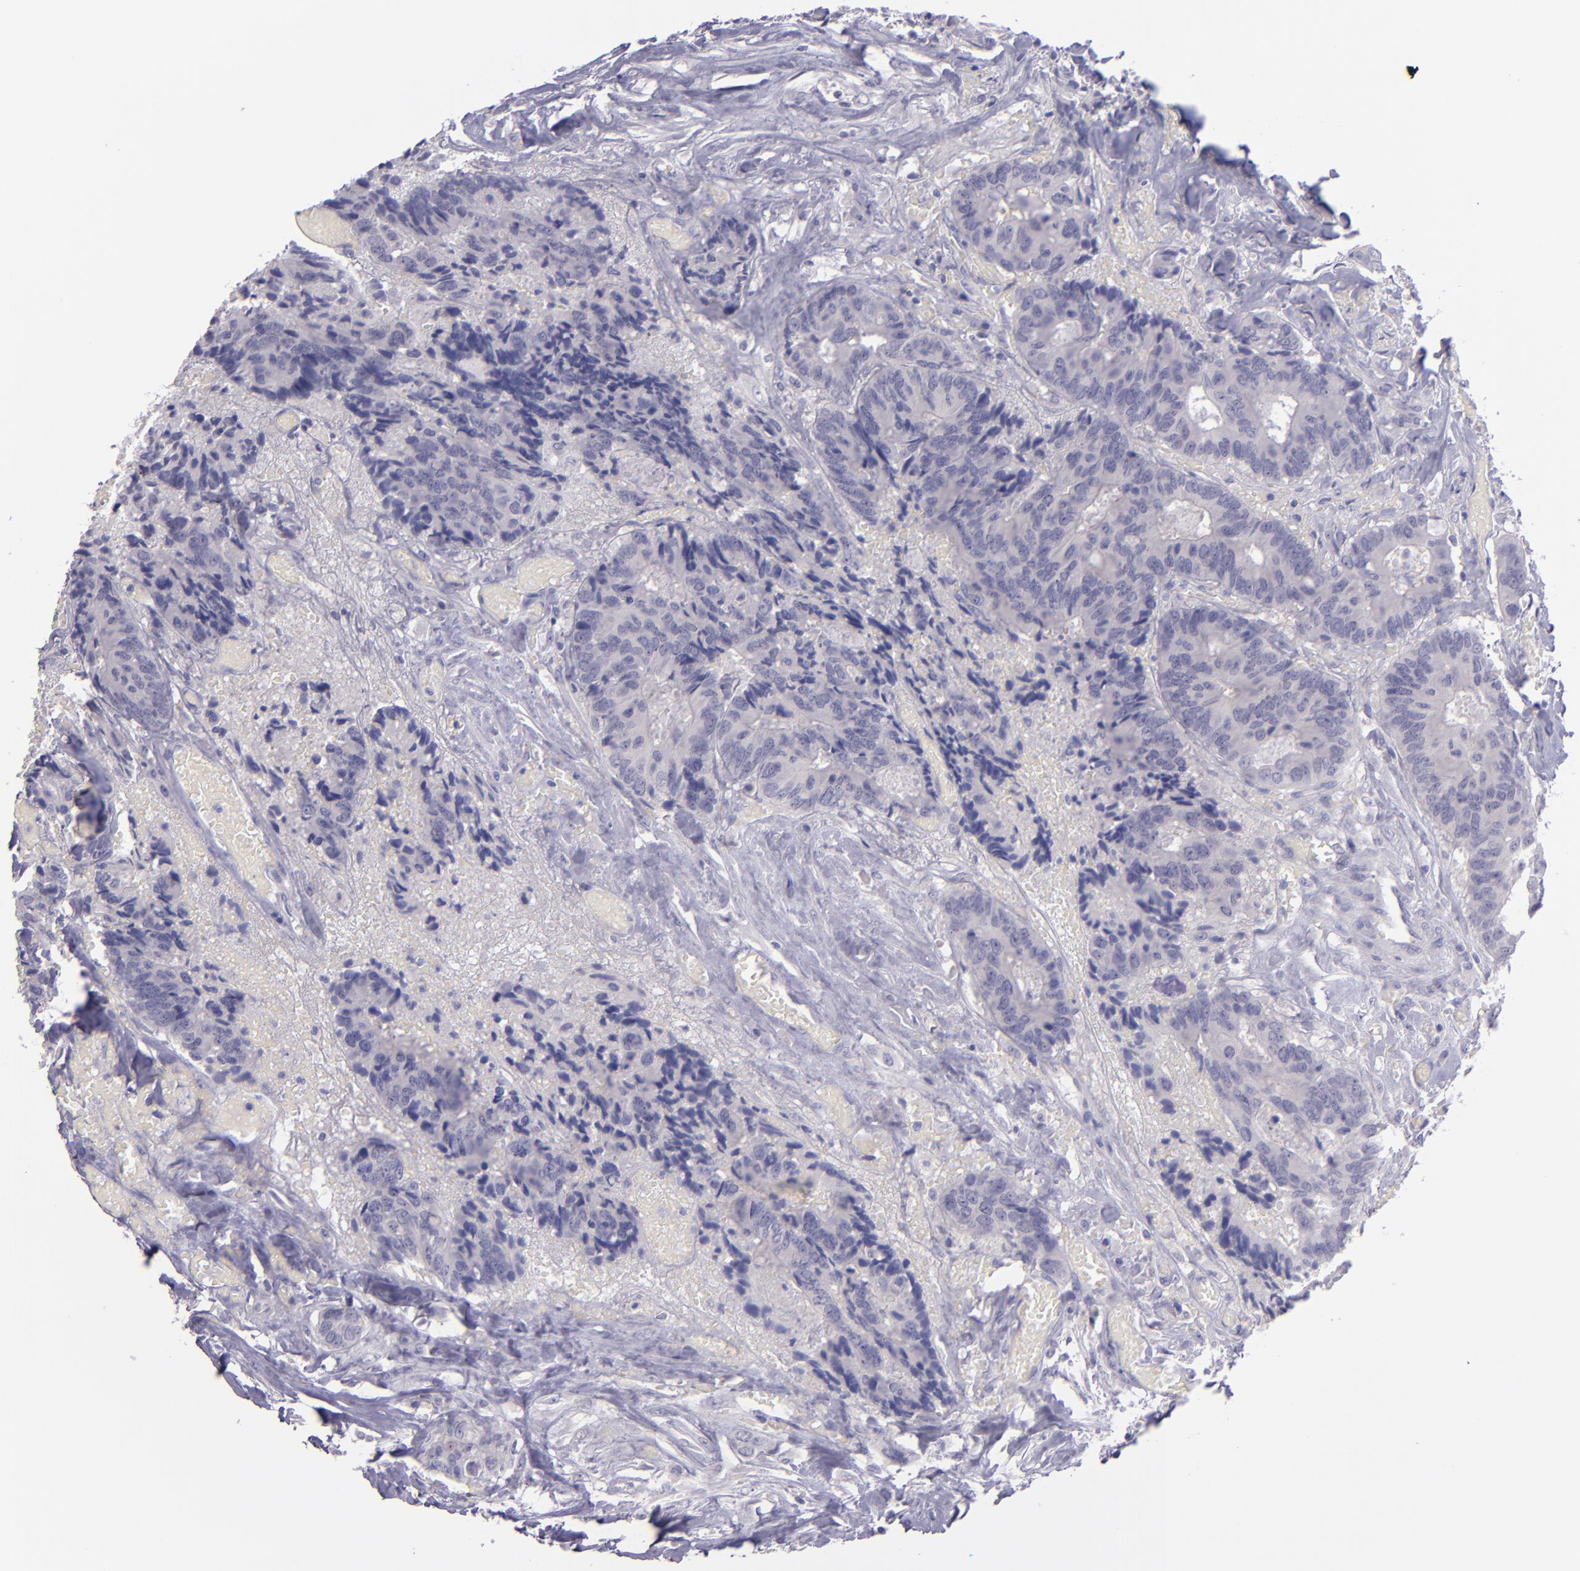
{"staining": {"intensity": "negative", "quantity": "none", "location": "none"}, "tissue": "colorectal cancer", "cell_type": "Tumor cells", "image_type": "cancer", "snomed": [{"axis": "morphology", "description": "Adenocarcinoma, NOS"}, {"axis": "topography", "description": "Rectum"}], "caption": "Tumor cells show no significant expression in colorectal cancer (adenocarcinoma). (Brightfield microscopy of DAB immunohistochemistry (IHC) at high magnification).", "gene": "TNNT3", "patient": {"sex": "male", "age": 55}}